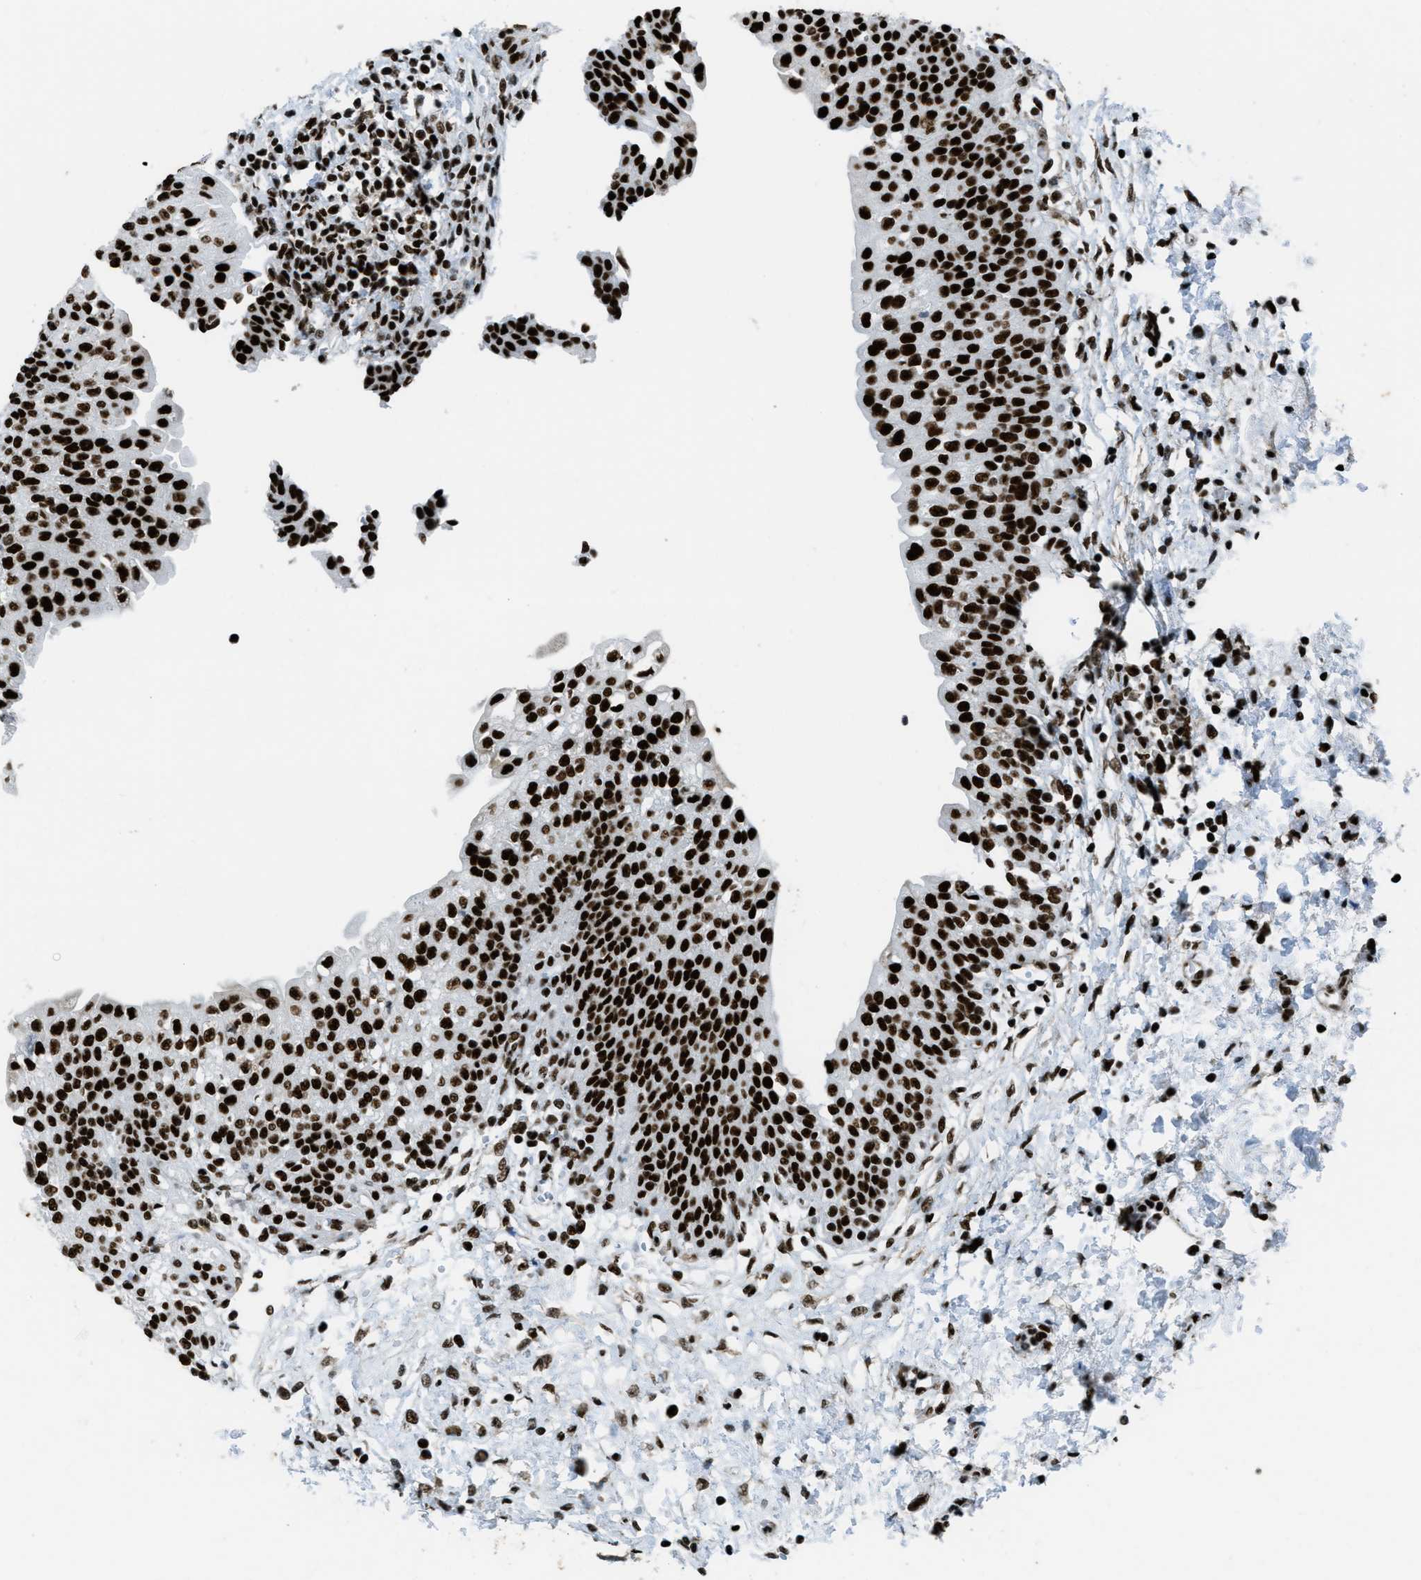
{"staining": {"intensity": "strong", "quantity": ">75%", "location": "nuclear"}, "tissue": "urinary bladder", "cell_type": "Urothelial cells", "image_type": "normal", "snomed": [{"axis": "morphology", "description": "Normal tissue, NOS"}, {"axis": "topography", "description": "Urinary bladder"}], "caption": "This micrograph reveals normal urinary bladder stained with immunohistochemistry (IHC) to label a protein in brown. The nuclear of urothelial cells show strong positivity for the protein. Nuclei are counter-stained blue.", "gene": "ZNF207", "patient": {"sex": "male", "age": 55}}